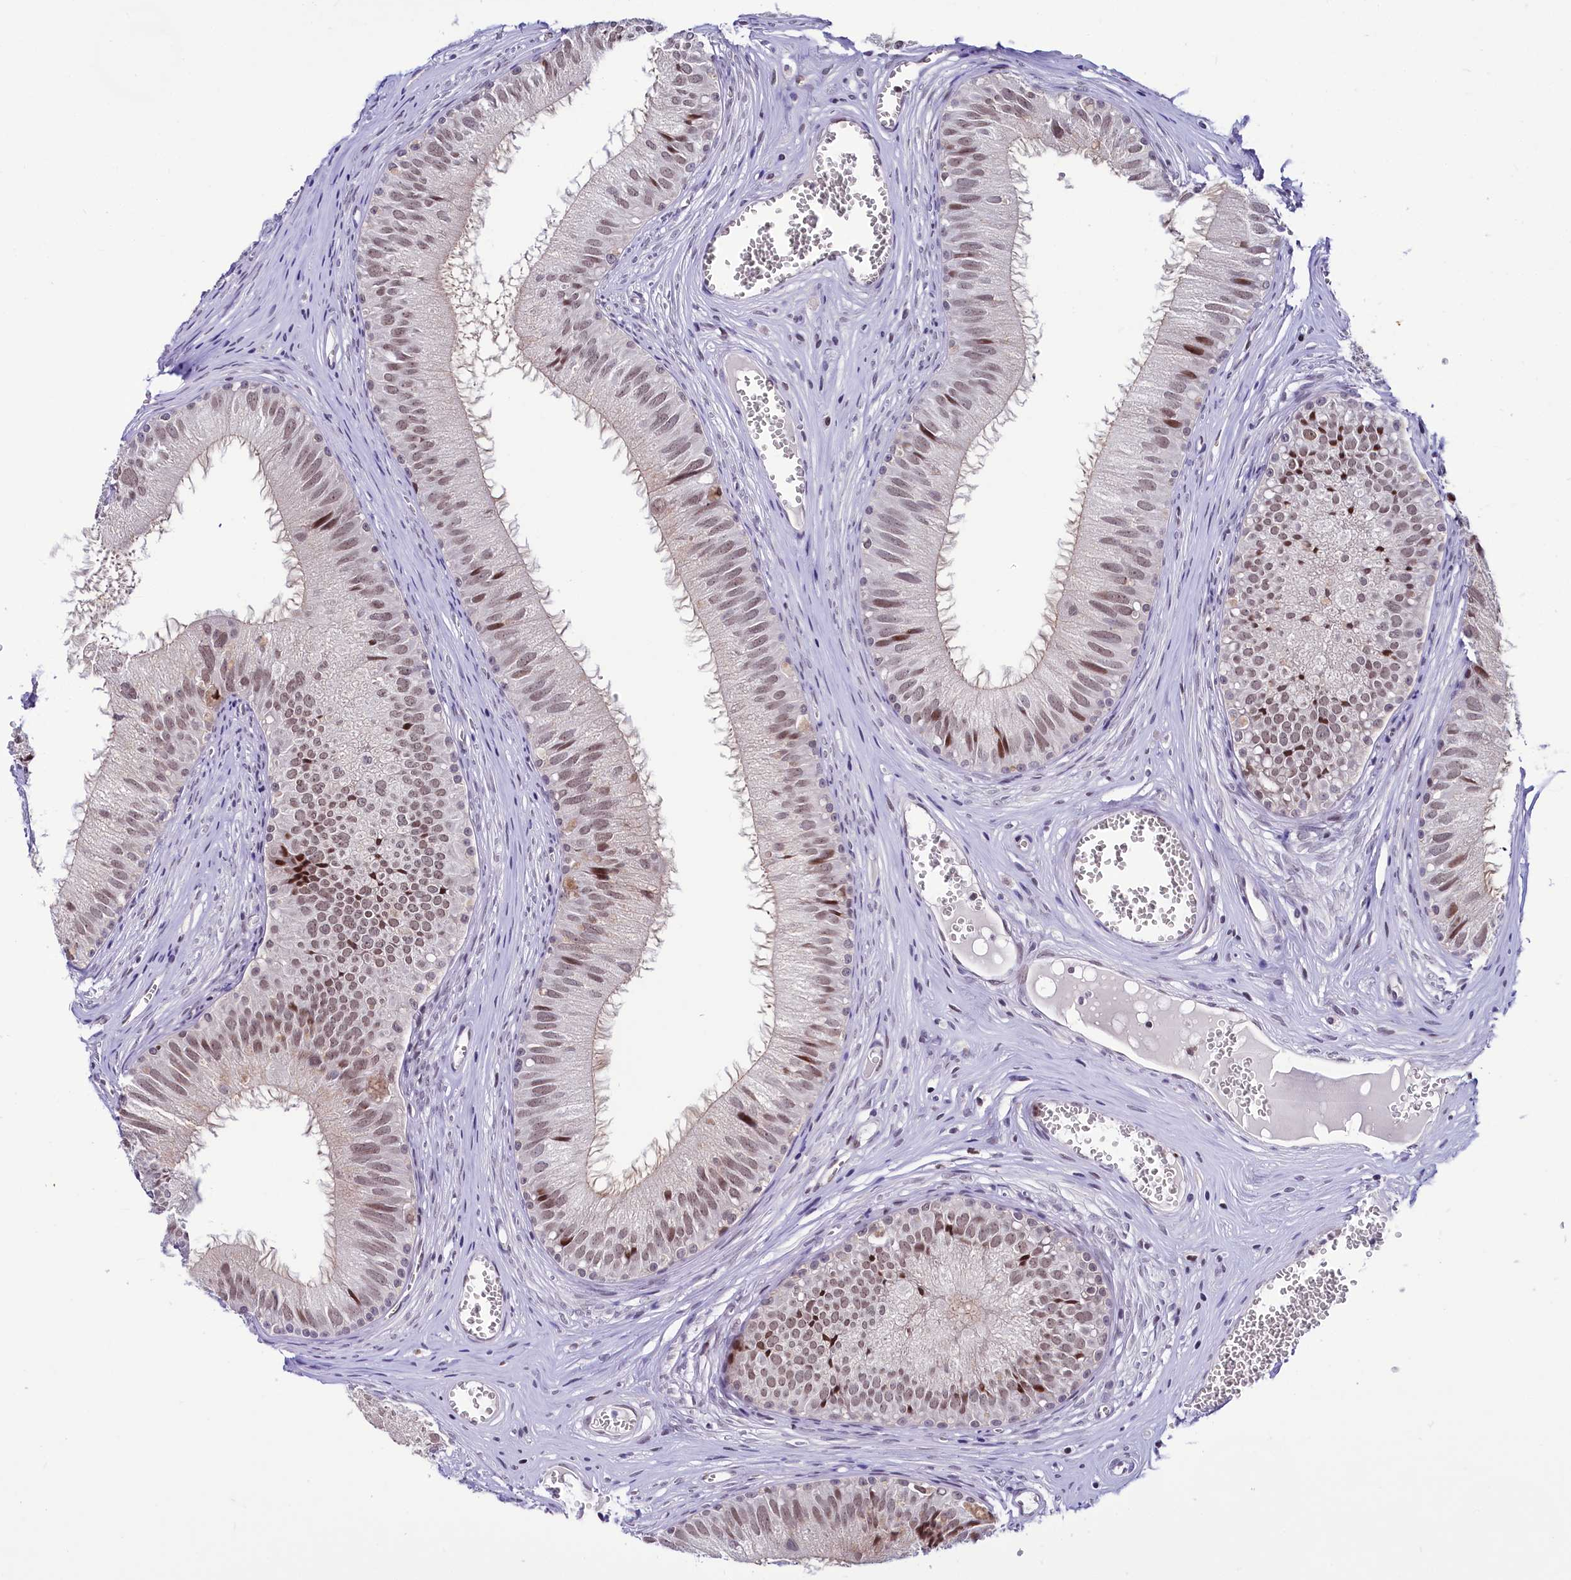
{"staining": {"intensity": "moderate", "quantity": "25%-75%", "location": "nuclear"}, "tissue": "epididymis", "cell_type": "Glandular cells", "image_type": "normal", "snomed": [{"axis": "morphology", "description": "Normal tissue, NOS"}, {"axis": "topography", "description": "Epididymis"}], "caption": "Protein staining of normal epididymis displays moderate nuclear staining in approximately 25%-75% of glandular cells. (Brightfield microscopy of DAB IHC at high magnification).", "gene": "SCAF11", "patient": {"sex": "male", "age": 36}}